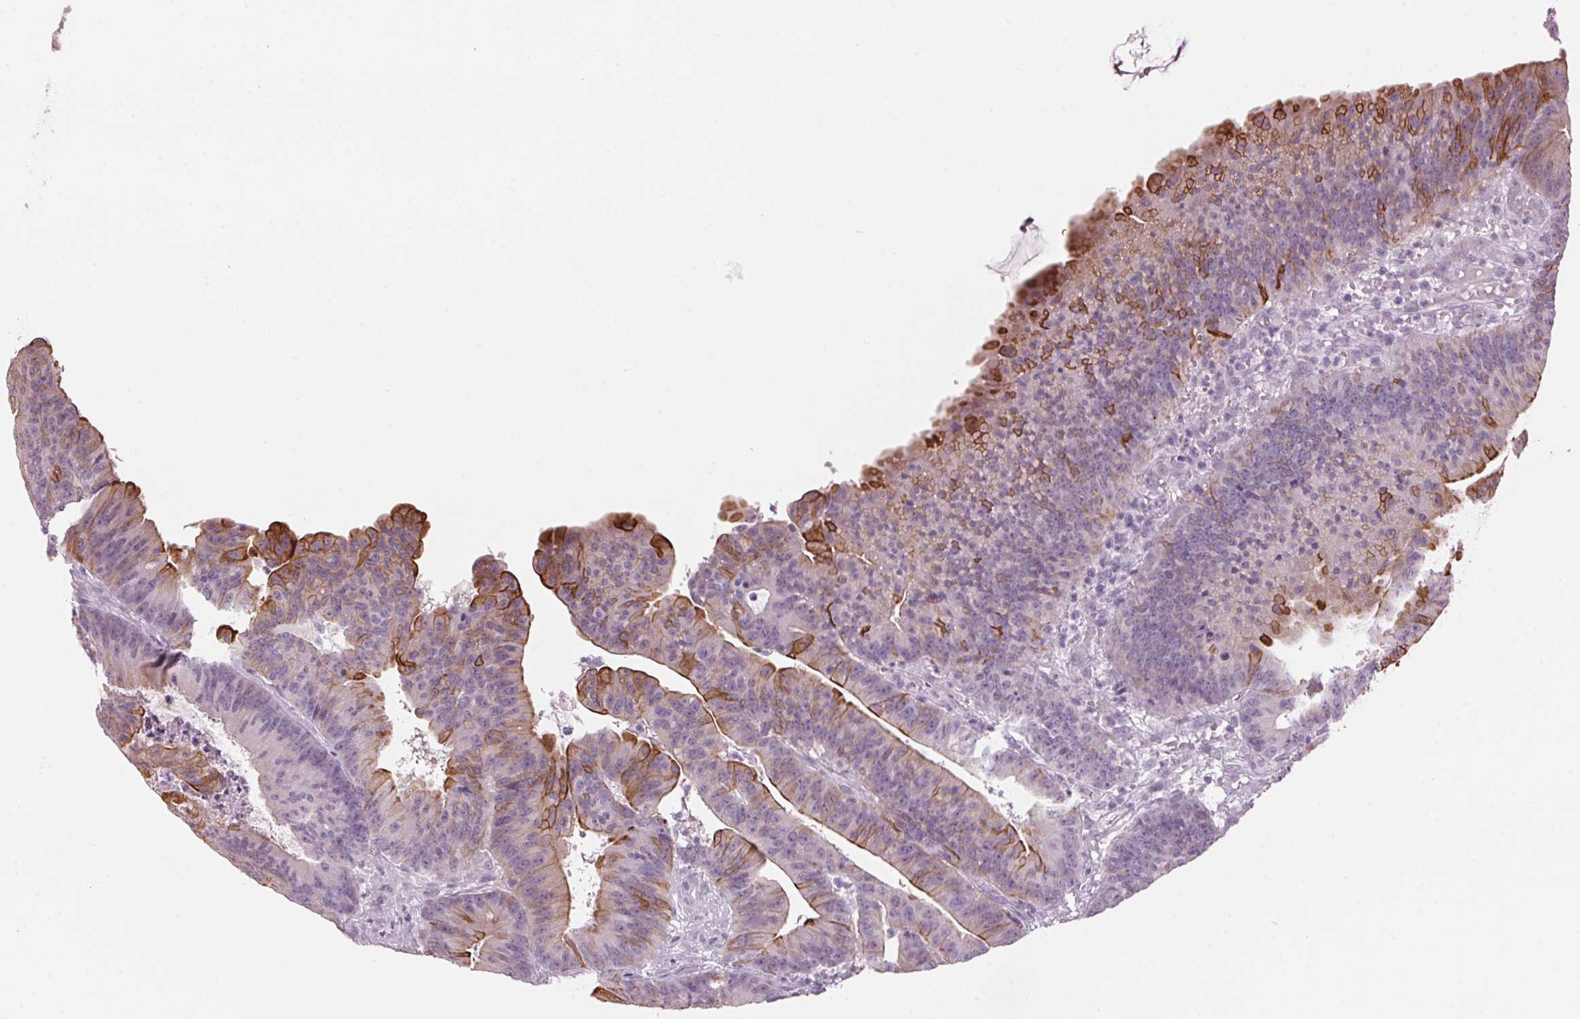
{"staining": {"intensity": "moderate", "quantity": "<25%", "location": "cytoplasmic/membranous"}, "tissue": "colorectal cancer", "cell_type": "Tumor cells", "image_type": "cancer", "snomed": [{"axis": "morphology", "description": "Adenocarcinoma, NOS"}, {"axis": "topography", "description": "Colon"}], "caption": "Tumor cells demonstrate moderate cytoplasmic/membranous staining in approximately <25% of cells in colorectal adenocarcinoma.", "gene": "SCTR", "patient": {"sex": "female", "age": 78}}